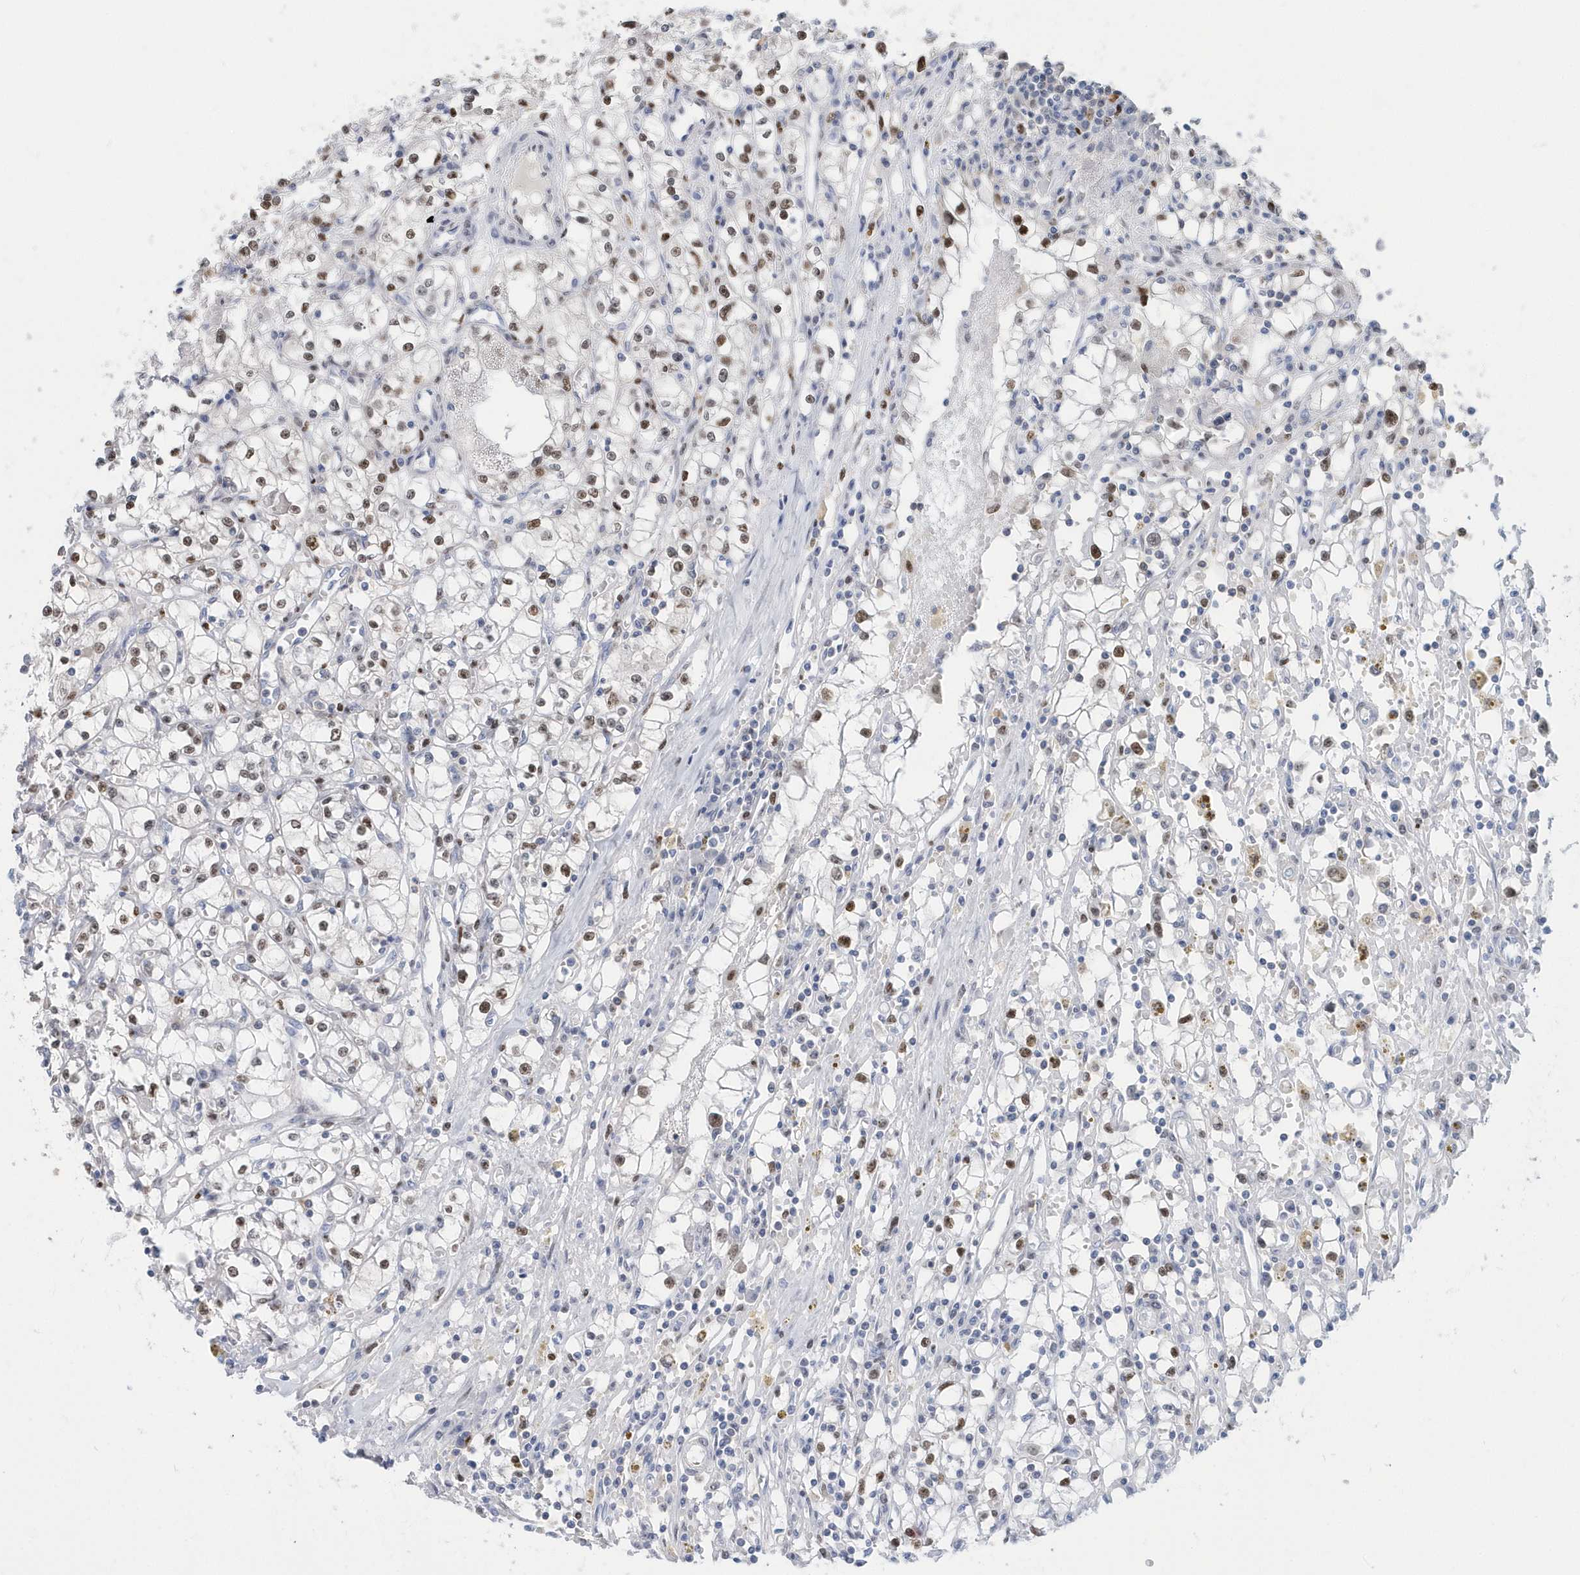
{"staining": {"intensity": "moderate", "quantity": "25%-75%", "location": "nuclear"}, "tissue": "renal cancer", "cell_type": "Tumor cells", "image_type": "cancer", "snomed": [{"axis": "morphology", "description": "Adenocarcinoma, NOS"}, {"axis": "topography", "description": "Kidney"}], "caption": "Human adenocarcinoma (renal) stained with a protein marker reveals moderate staining in tumor cells.", "gene": "MACROH2A2", "patient": {"sex": "male", "age": 56}}